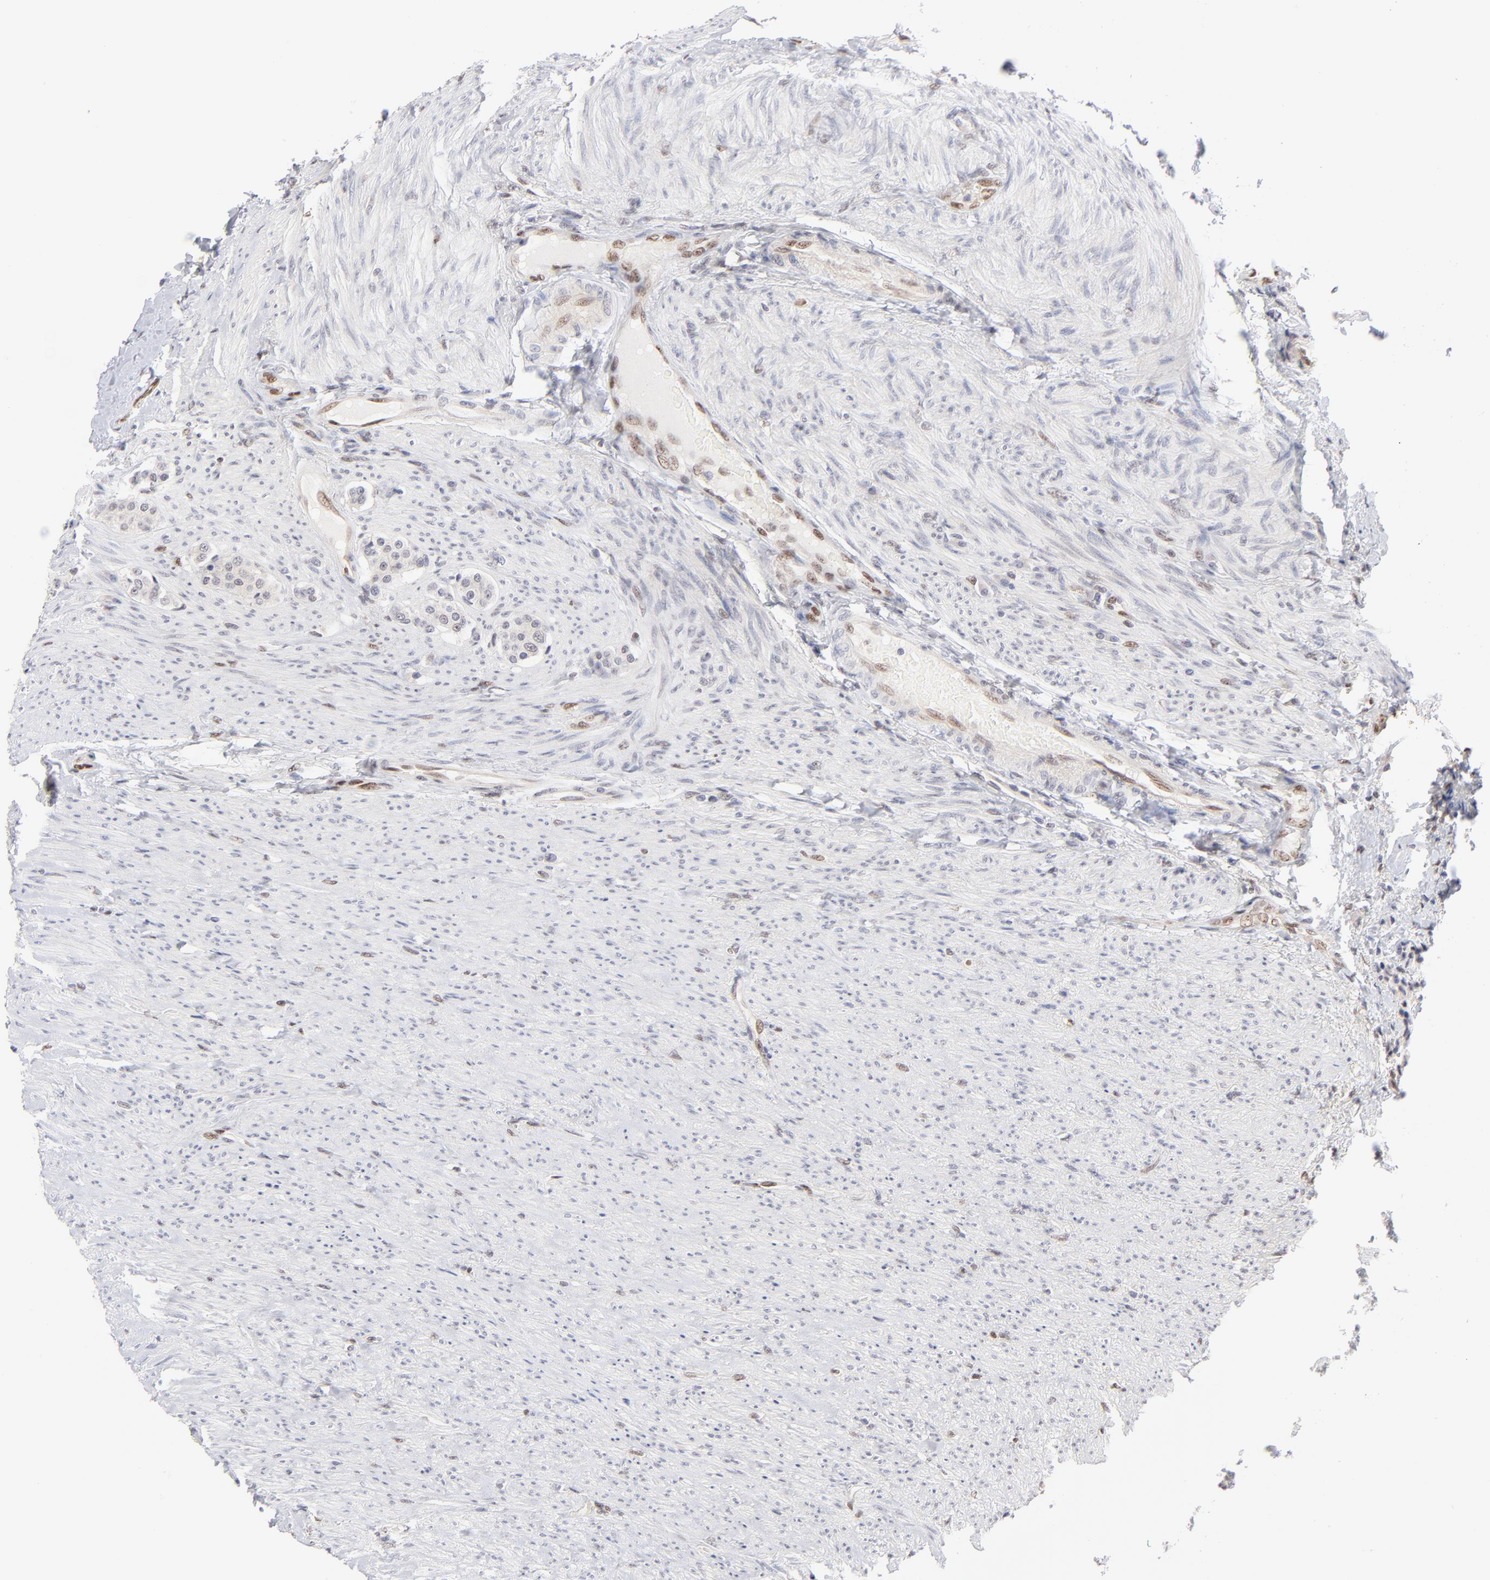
{"staining": {"intensity": "moderate", "quantity": ">75%", "location": "nuclear"}, "tissue": "carcinoid", "cell_type": "Tumor cells", "image_type": "cancer", "snomed": [{"axis": "morphology", "description": "Carcinoid, malignant, NOS"}, {"axis": "topography", "description": "Colon"}], "caption": "Immunohistochemical staining of human carcinoid shows medium levels of moderate nuclear positivity in approximately >75% of tumor cells.", "gene": "STAT3", "patient": {"sex": "female", "age": 61}}